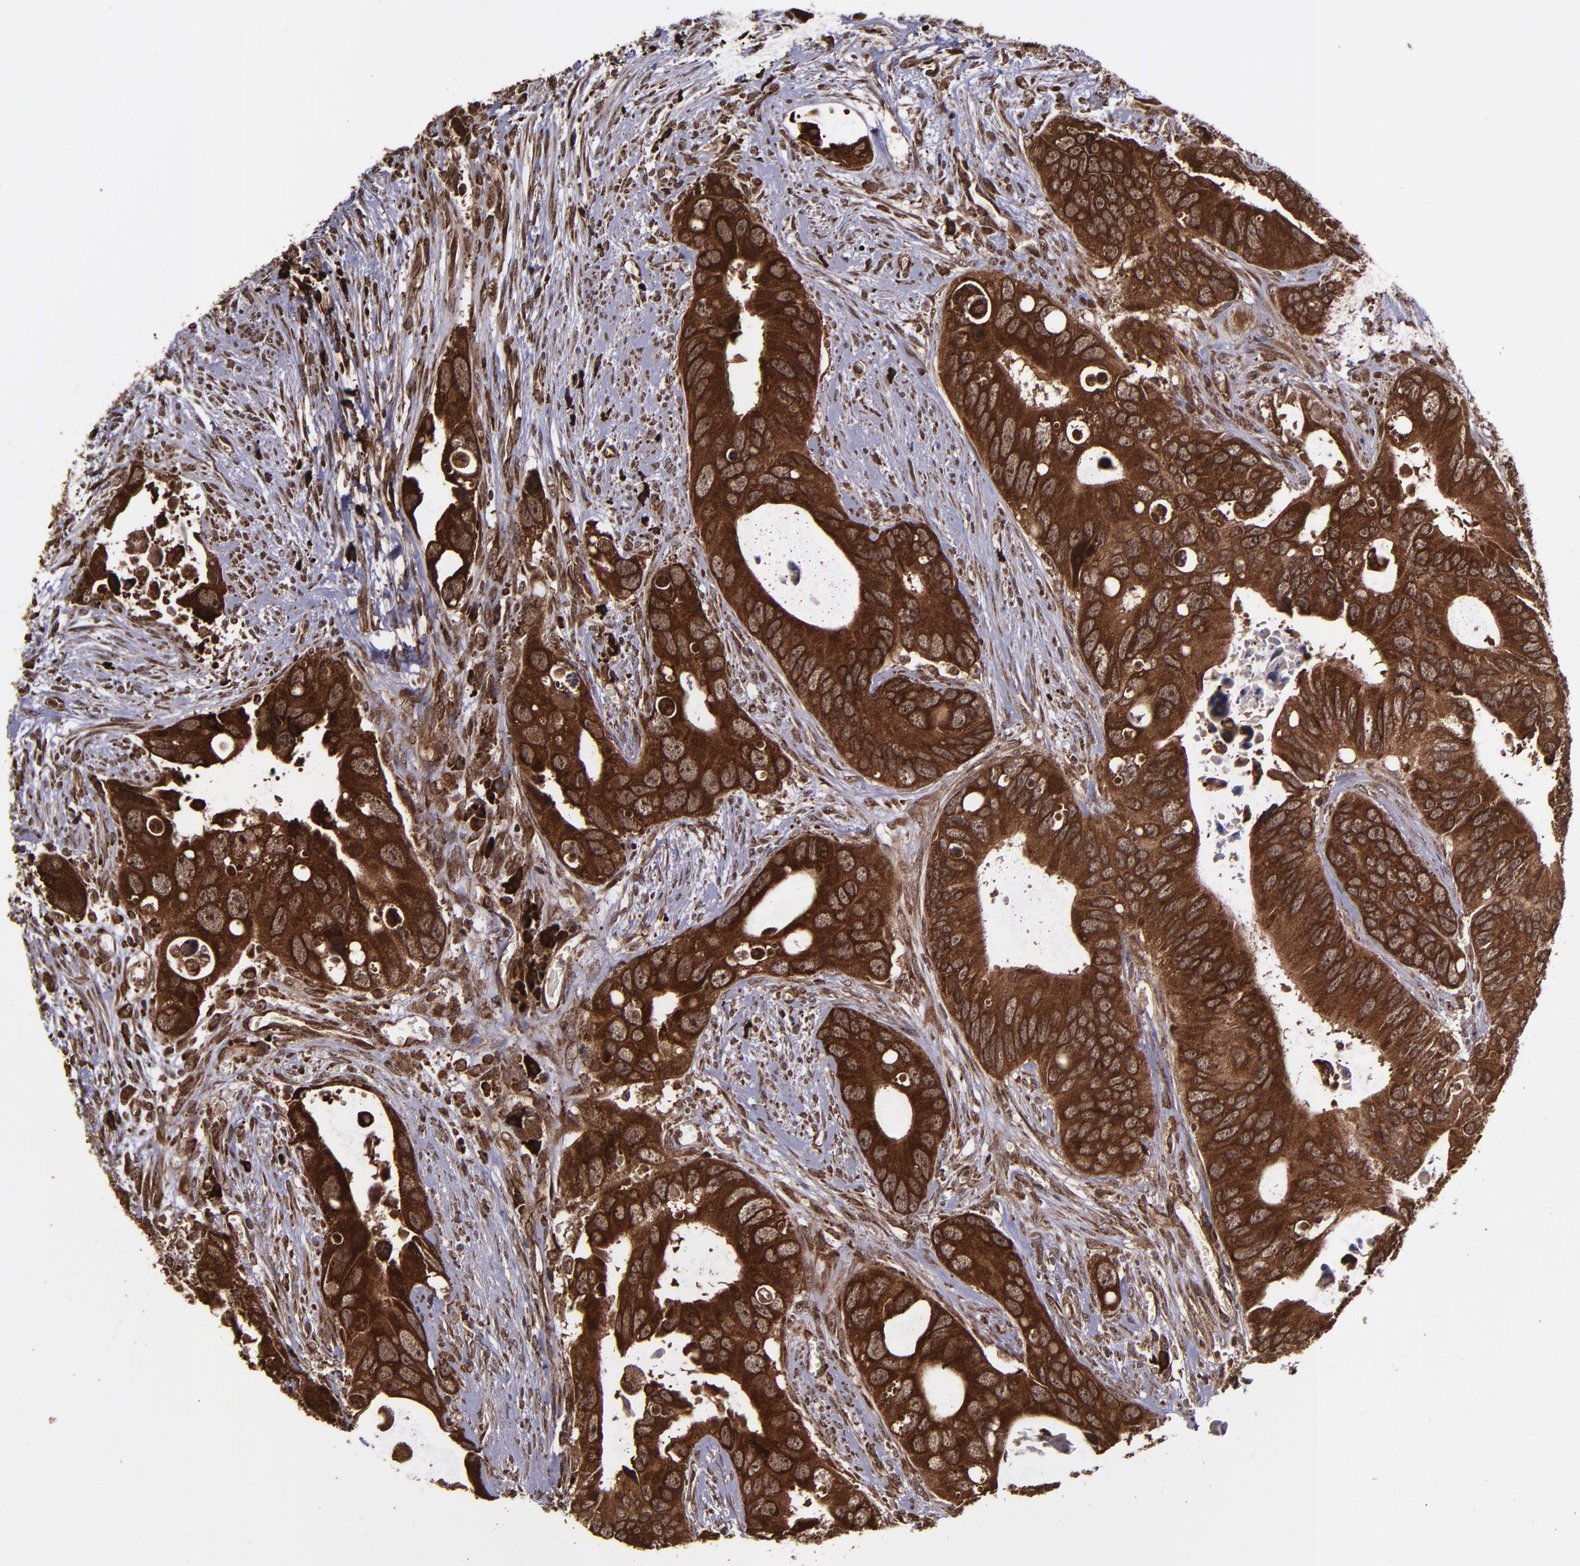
{"staining": {"intensity": "strong", "quantity": ">75%", "location": "cytoplasmic/membranous,nuclear"}, "tissue": "colorectal cancer", "cell_type": "Tumor cells", "image_type": "cancer", "snomed": [{"axis": "morphology", "description": "Adenocarcinoma, NOS"}, {"axis": "topography", "description": "Rectum"}], "caption": "Immunohistochemistry (IHC) of colorectal adenocarcinoma demonstrates high levels of strong cytoplasmic/membranous and nuclear staining in about >75% of tumor cells.", "gene": "EIF4ENIF1", "patient": {"sex": "male", "age": 70}}